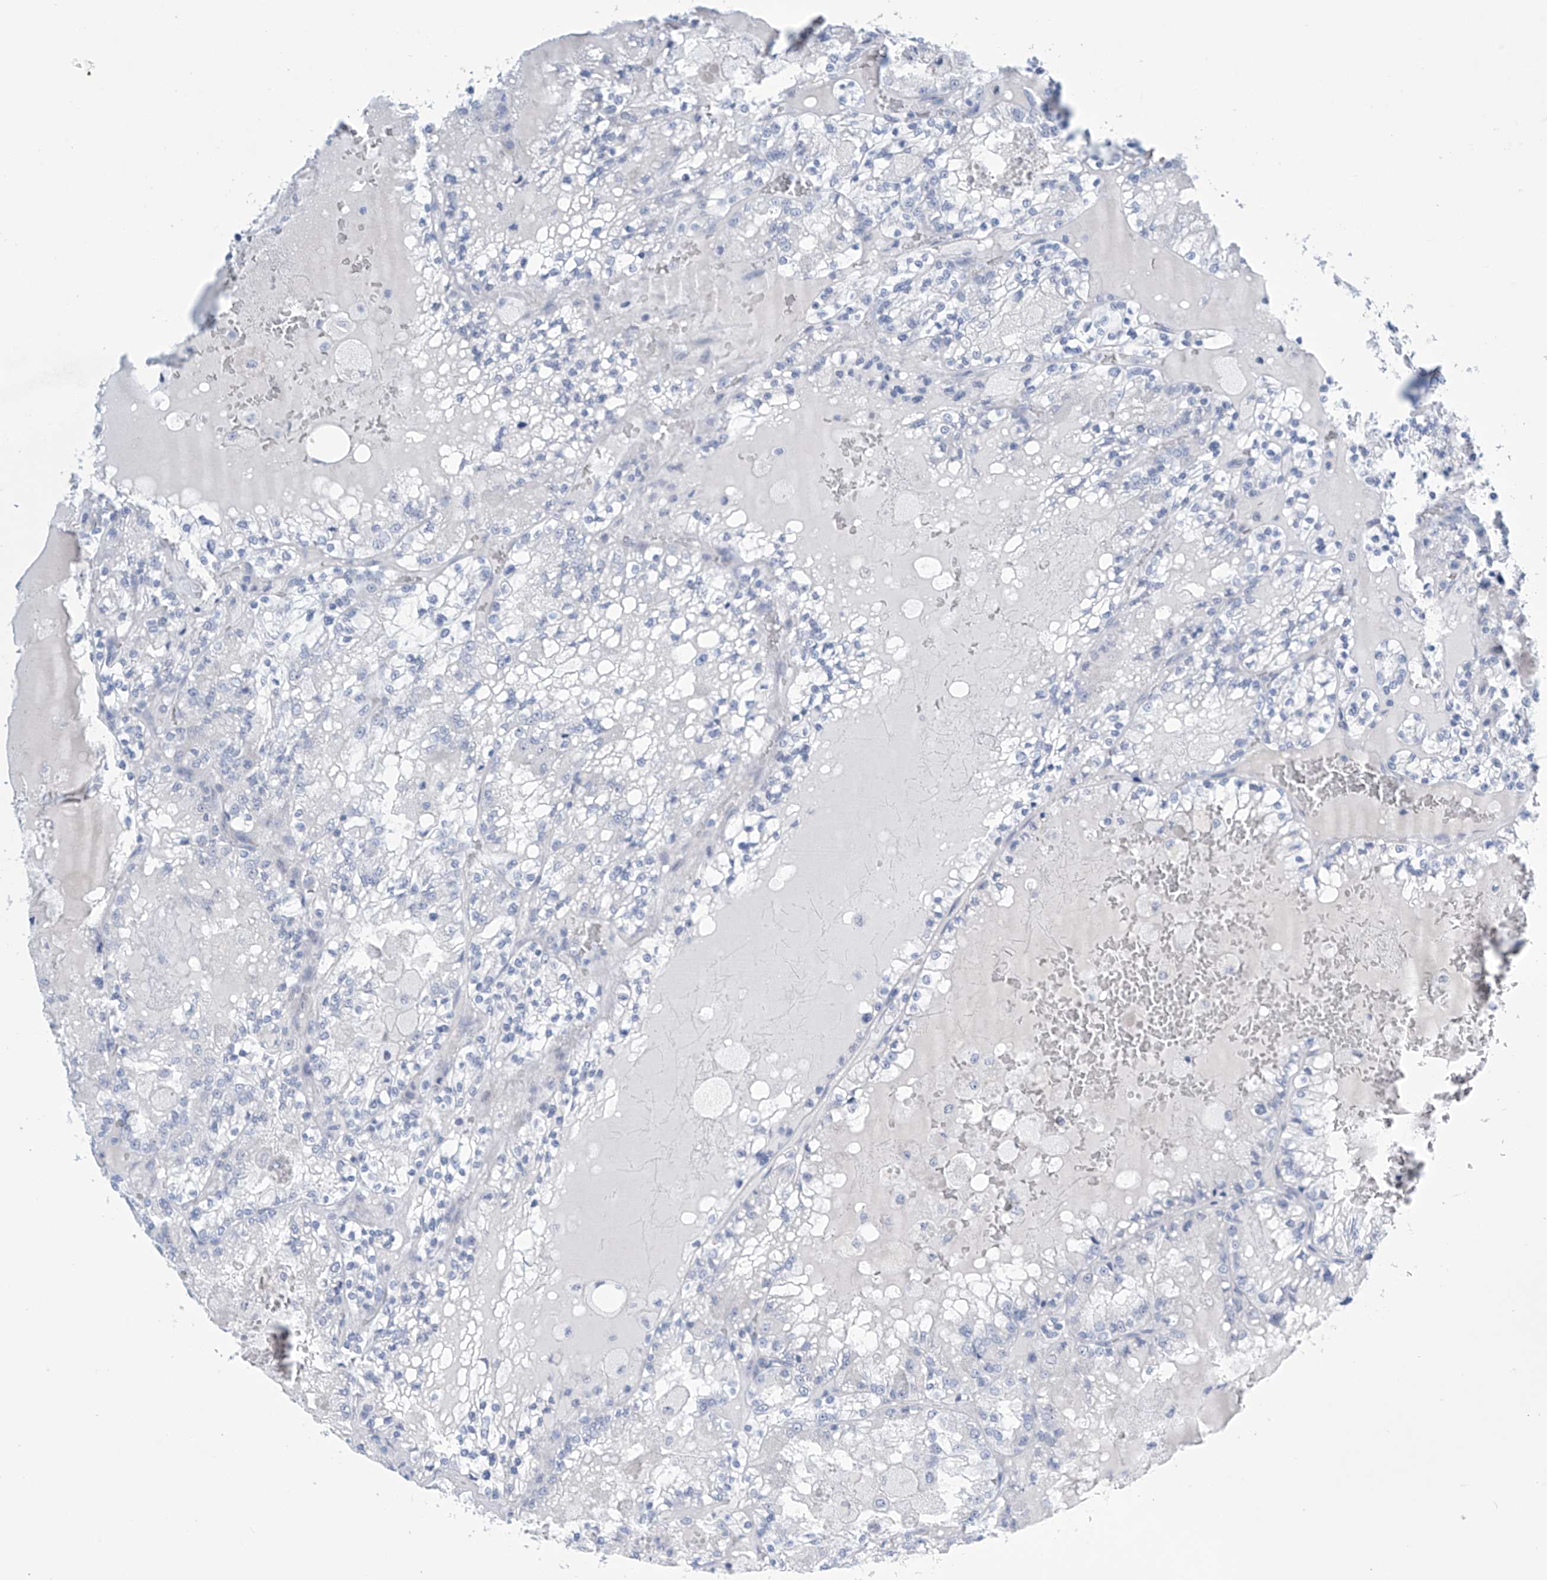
{"staining": {"intensity": "negative", "quantity": "none", "location": "none"}, "tissue": "renal cancer", "cell_type": "Tumor cells", "image_type": "cancer", "snomed": [{"axis": "morphology", "description": "Adenocarcinoma, NOS"}, {"axis": "topography", "description": "Kidney"}], "caption": "High power microscopy histopathology image of an IHC image of renal cancer (adenocarcinoma), revealing no significant staining in tumor cells.", "gene": "SLC35A5", "patient": {"sex": "female", "age": 56}}